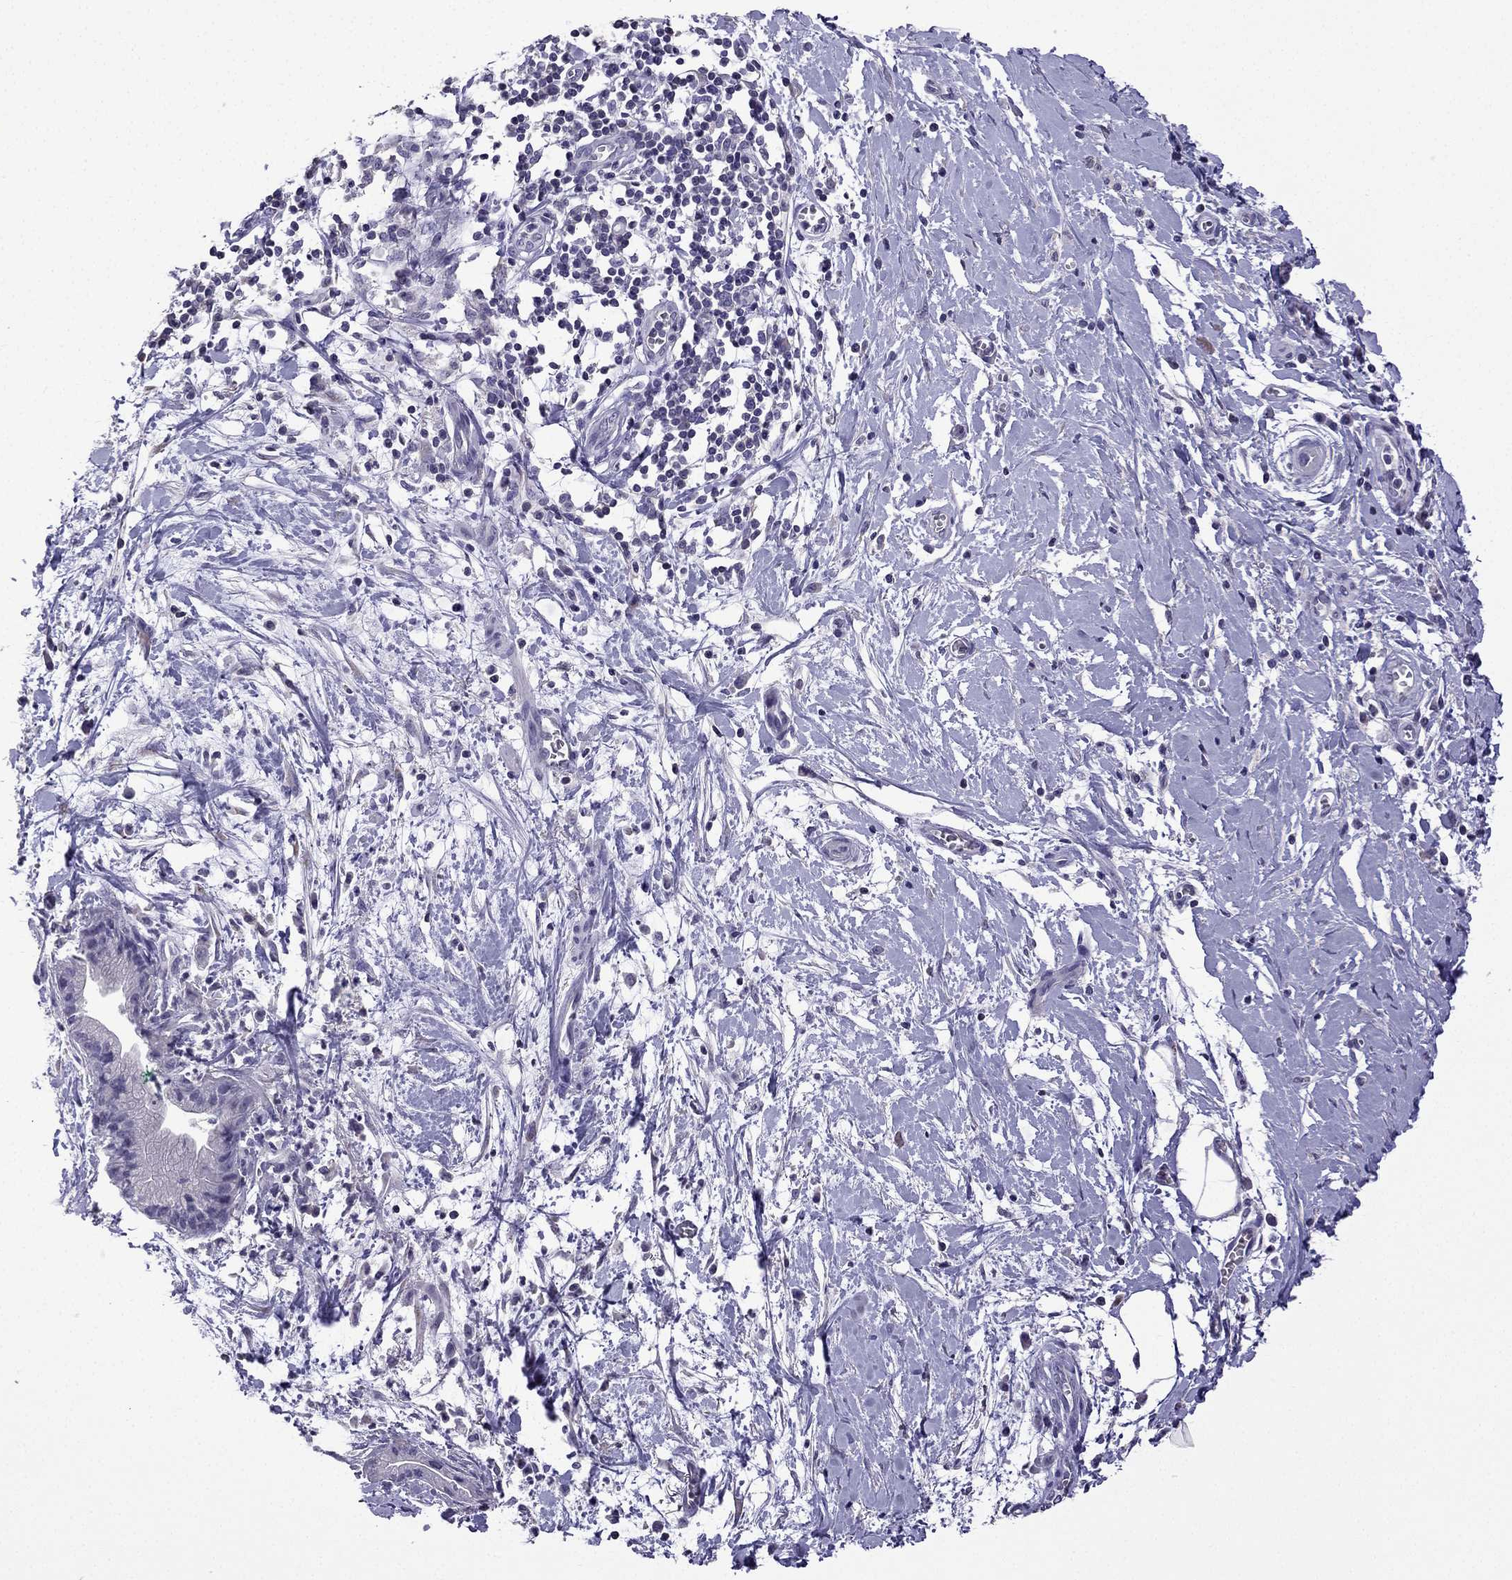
{"staining": {"intensity": "negative", "quantity": "none", "location": "none"}, "tissue": "pancreatic cancer", "cell_type": "Tumor cells", "image_type": "cancer", "snomed": [{"axis": "morphology", "description": "Normal tissue, NOS"}, {"axis": "morphology", "description": "Adenocarcinoma, NOS"}, {"axis": "topography", "description": "Lymph node"}, {"axis": "topography", "description": "Pancreas"}], "caption": "Immunohistochemistry (IHC) of human adenocarcinoma (pancreatic) shows no positivity in tumor cells.", "gene": "TTN", "patient": {"sex": "female", "age": 58}}